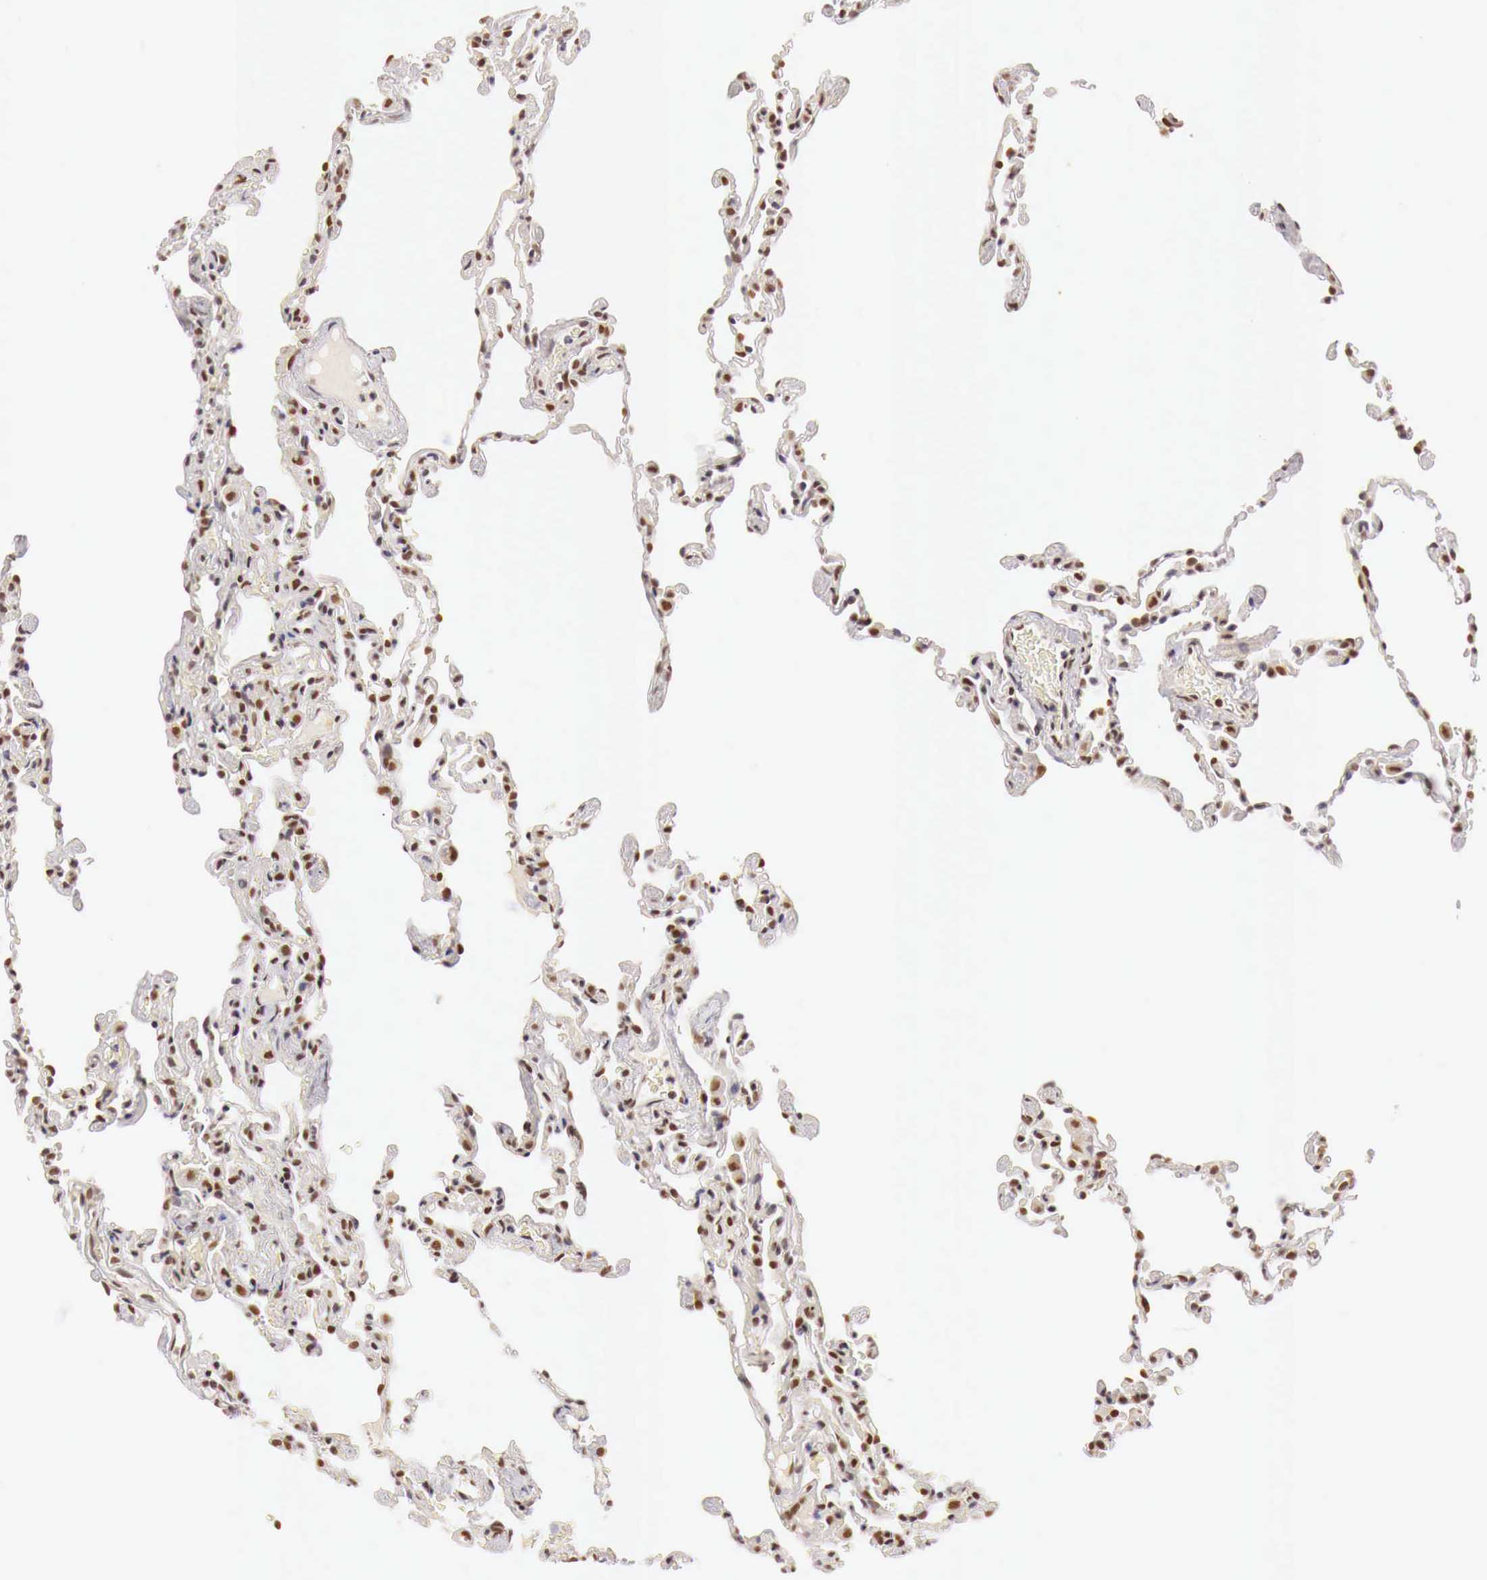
{"staining": {"intensity": "weak", "quantity": ">75%", "location": "cytoplasmic/membranous,nuclear"}, "tissue": "lung", "cell_type": "Alveolar cells", "image_type": "normal", "snomed": [{"axis": "morphology", "description": "Normal tissue, NOS"}, {"axis": "topography", "description": "Lung"}], "caption": "This image exhibits unremarkable lung stained with immunohistochemistry to label a protein in brown. The cytoplasmic/membranous,nuclear of alveolar cells show weak positivity for the protein. Nuclei are counter-stained blue.", "gene": "GPKOW", "patient": {"sex": "female", "age": 61}}